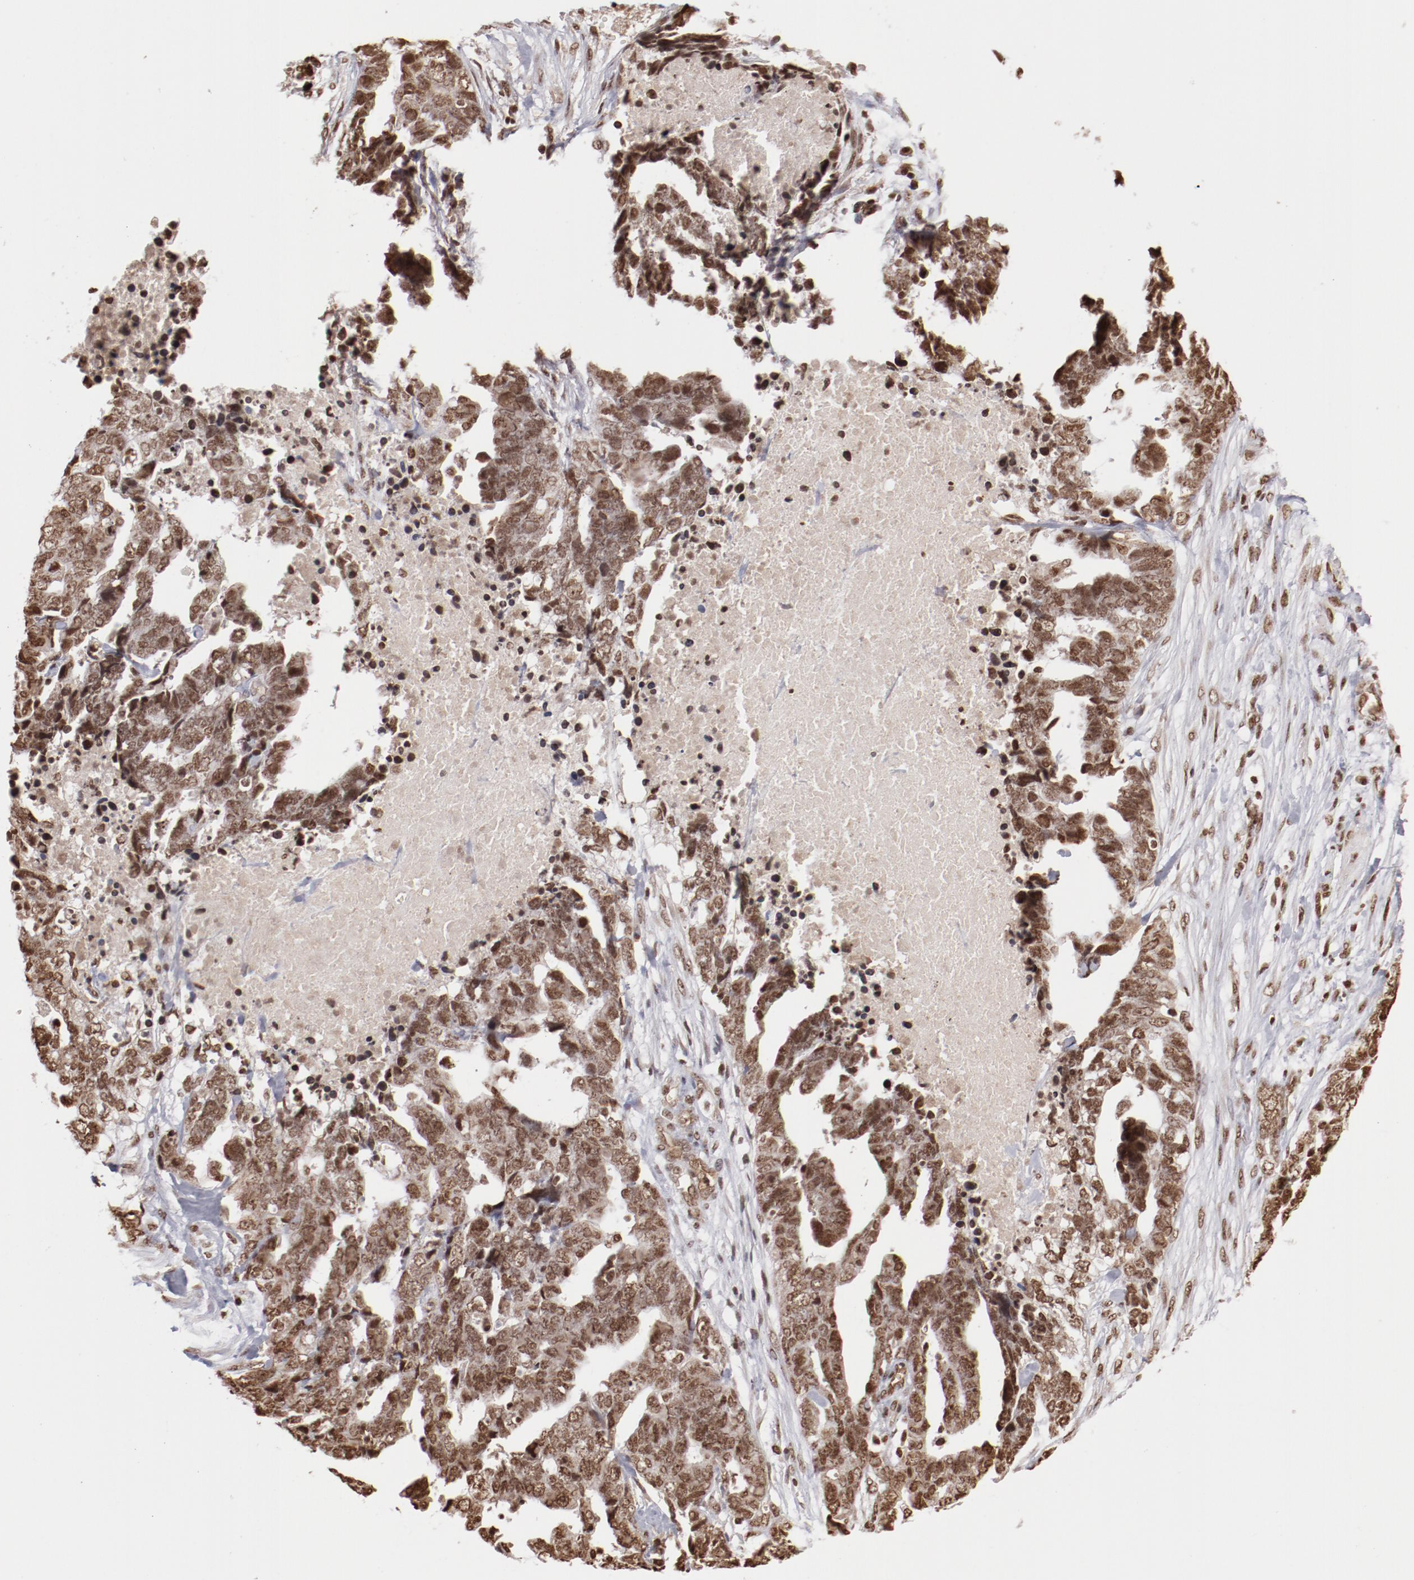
{"staining": {"intensity": "moderate", "quantity": ">75%", "location": "nuclear"}, "tissue": "ovarian cancer", "cell_type": "Tumor cells", "image_type": "cancer", "snomed": [{"axis": "morphology", "description": "Normal tissue, NOS"}, {"axis": "morphology", "description": "Cystadenocarcinoma, serous, NOS"}, {"axis": "topography", "description": "Fallopian tube"}, {"axis": "topography", "description": "Ovary"}], "caption": "Brown immunohistochemical staining in human ovarian serous cystadenocarcinoma displays moderate nuclear staining in about >75% of tumor cells.", "gene": "ABL2", "patient": {"sex": "female", "age": 56}}